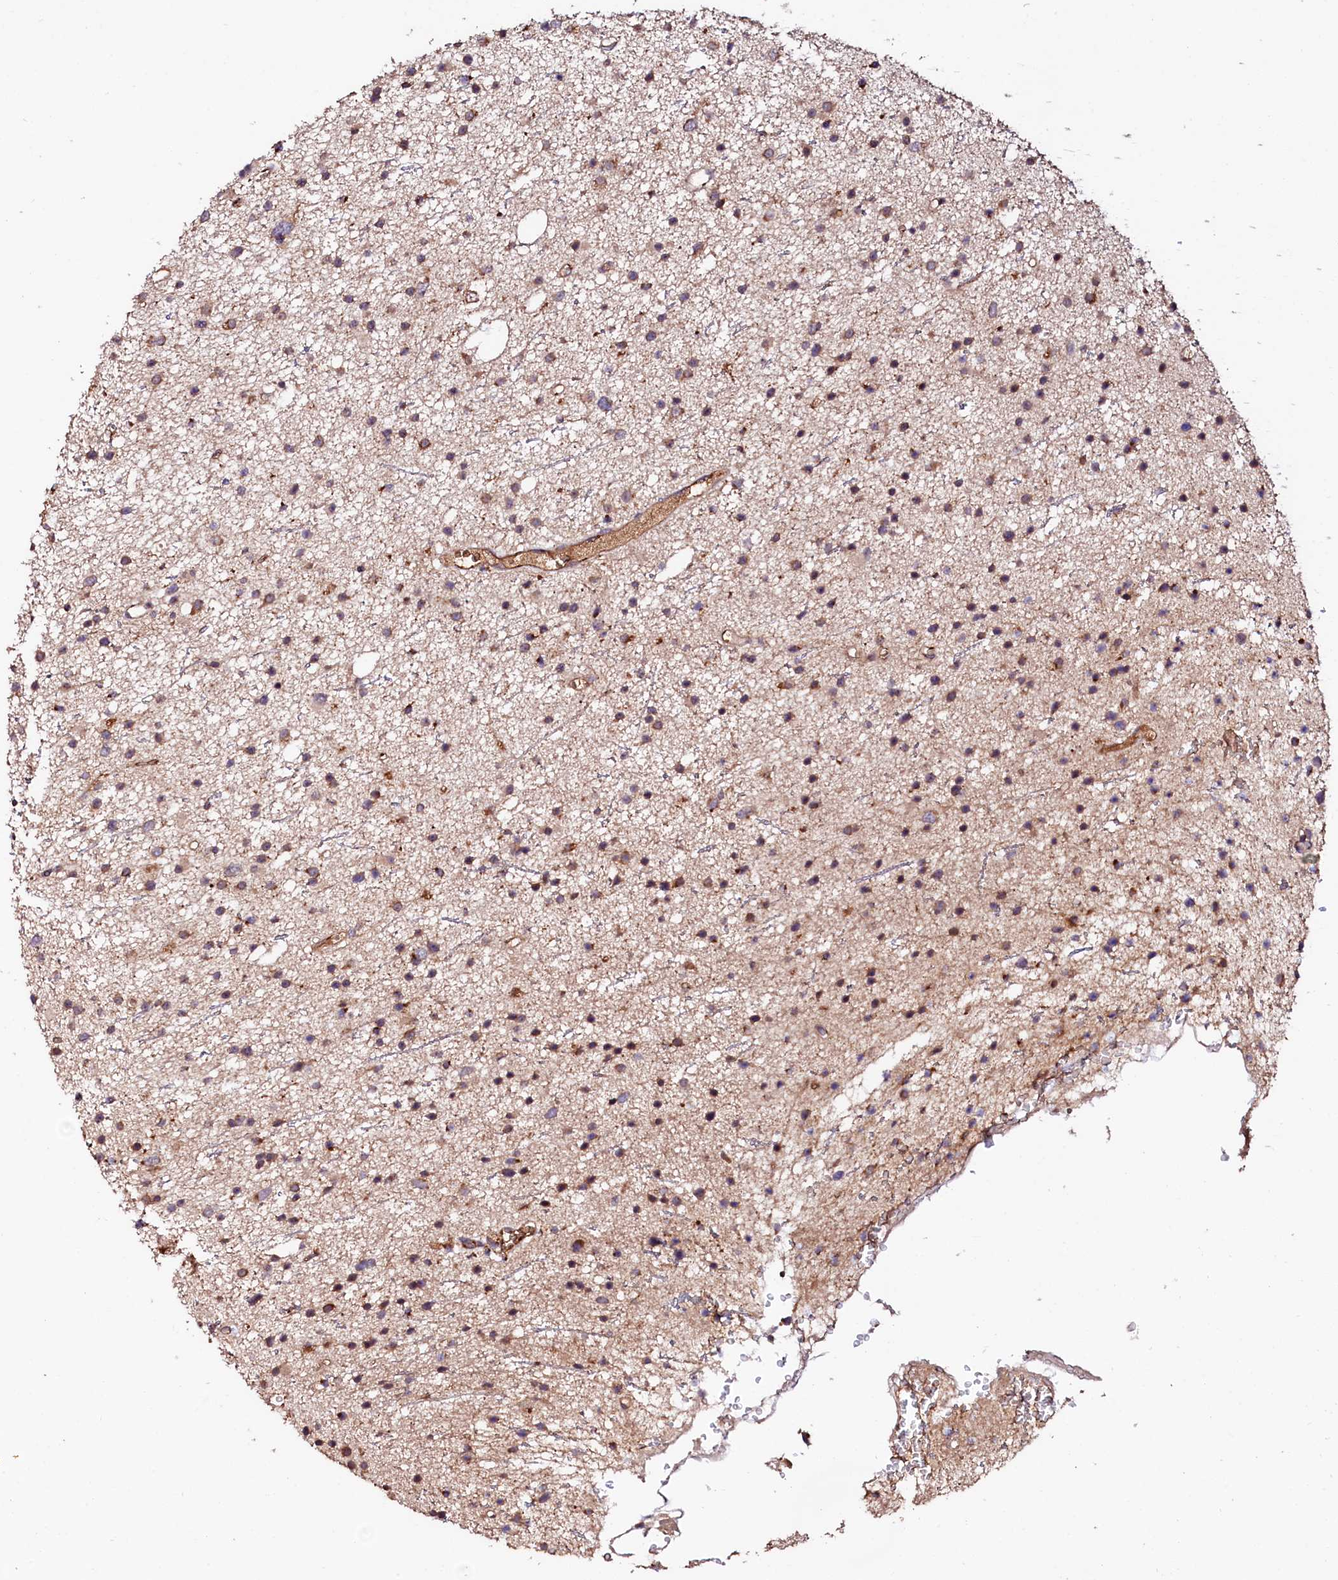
{"staining": {"intensity": "moderate", "quantity": "<25%", "location": "cytoplasmic/membranous"}, "tissue": "glioma", "cell_type": "Tumor cells", "image_type": "cancer", "snomed": [{"axis": "morphology", "description": "Glioma, malignant, Low grade"}, {"axis": "topography", "description": "Cerebral cortex"}], "caption": "The micrograph reveals immunohistochemical staining of glioma. There is moderate cytoplasmic/membranous positivity is identified in about <25% of tumor cells. (DAB = brown stain, brightfield microscopy at high magnification).", "gene": "ST3GAL1", "patient": {"sex": "female", "age": 39}}